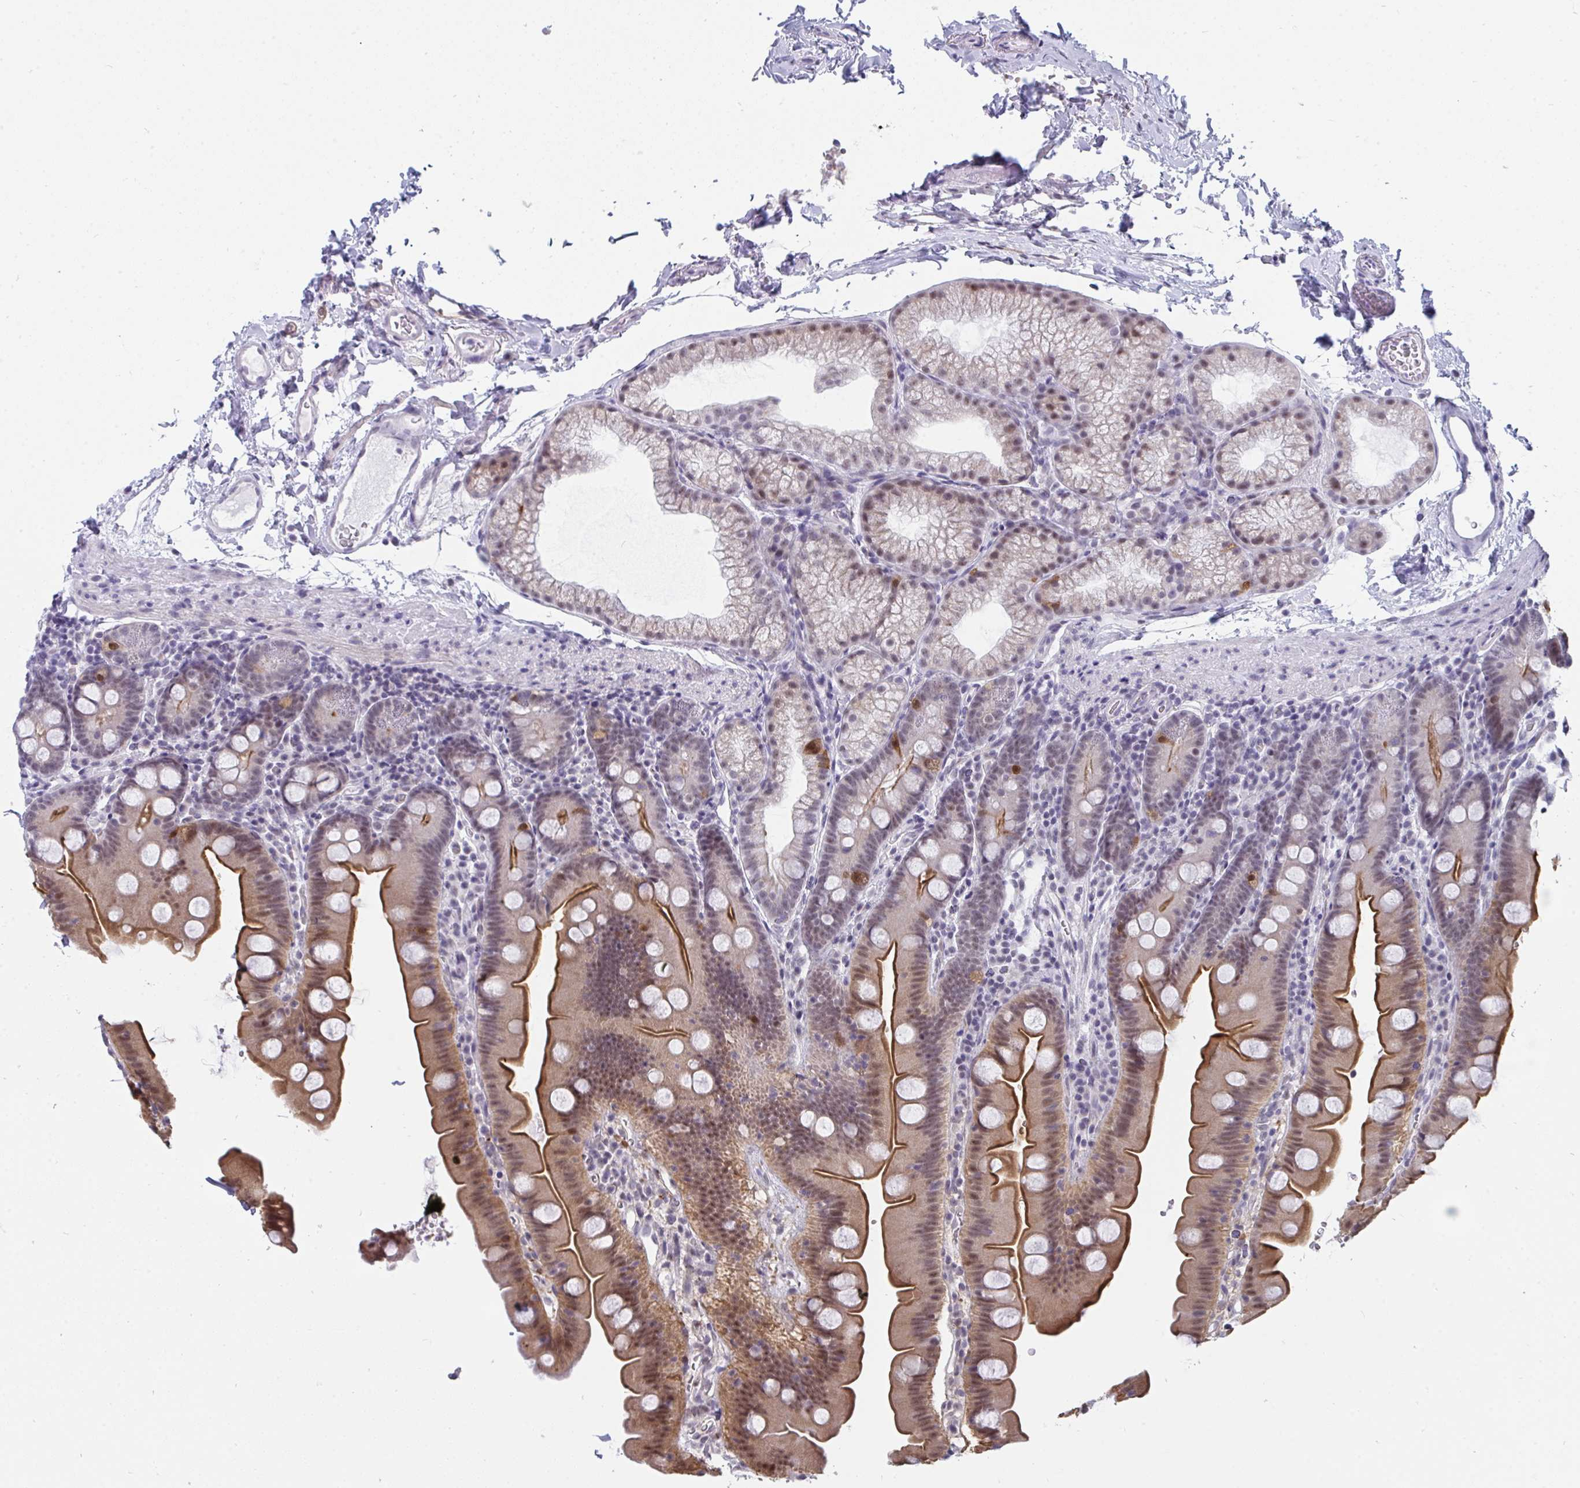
{"staining": {"intensity": "strong", "quantity": "25%-75%", "location": "cytoplasmic/membranous,nuclear"}, "tissue": "small intestine", "cell_type": "Glandular cells", "image_type": "normal", "snomed": [{"axis": "morphology", "description": "Normal tissue, NOS"}, {"axis": "topography", "description": "Small intestine"}], "caption": "Immunohistochemical staining of benign human small intestine demonstrates strong cytoplasmic/membranous,nuclear protein expression in approximately 25%-75% of glandular cells.", "gene": "CDK13", "patient": {"sex": "female", "age": 68}}